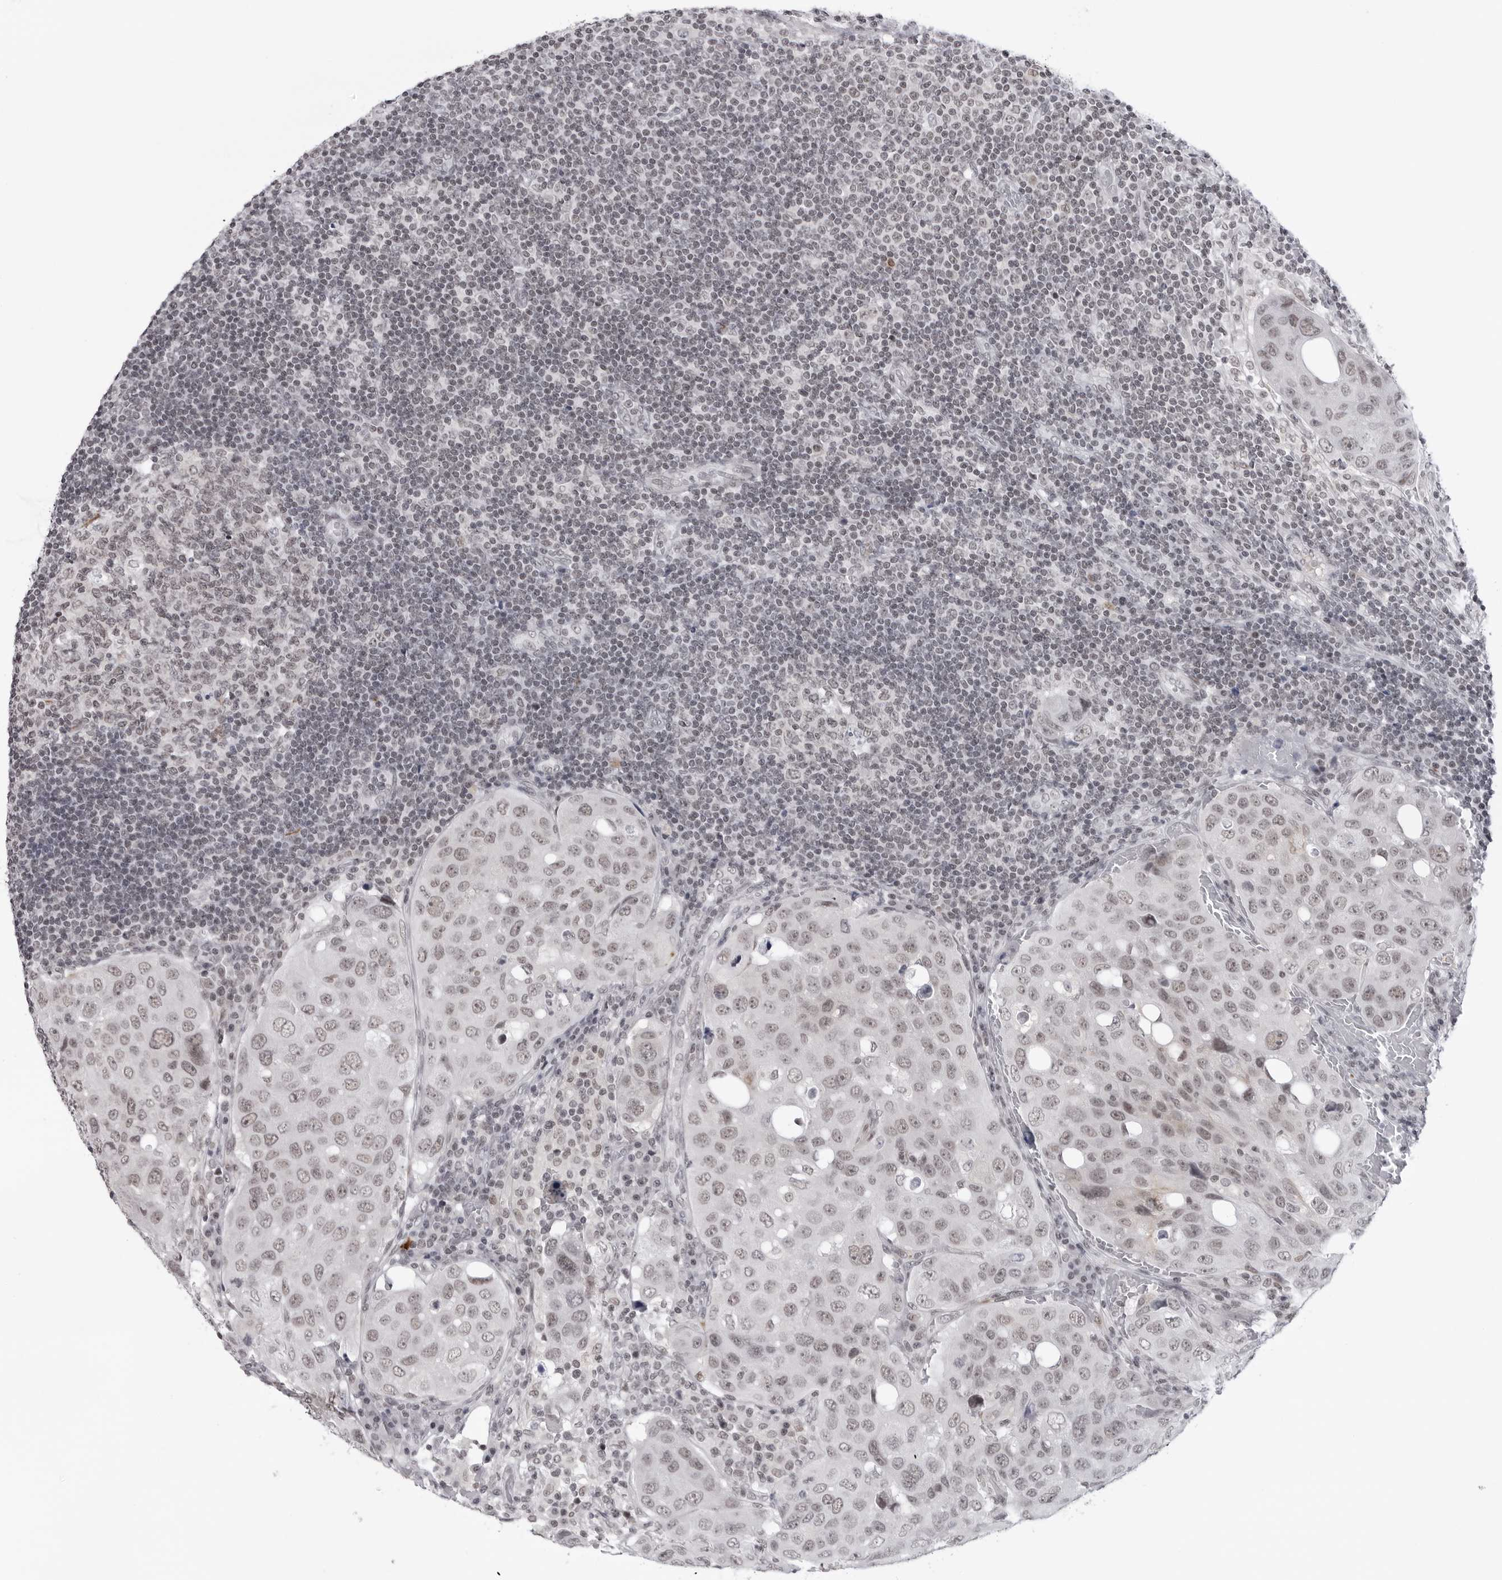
{"staining": {"intensity": "weak", "quantity": "25%-75%", "location": "nuclear"}, "tissue": "urothelial cancer", "cell_type": "Tumor cells", "image_type": "cancer", "snomed": [{"axis": "morphology", "description": "Urothelial carcinoma, High grade"}, {"axis": "topography", "description": "Lymph node"}, {"axis": "topography", "description": "Urinary bladder"}], "caption": "An IHC micrograph of neoplastic tissue is shown. Protein staining in brown shows weak nuclear positivity in high-grade urothelial carcinoma within tumor cells. The protein is shown in brown color, while the nuclei are stained blue.", "gene": "TRIM66", "patient": {"sex": "male", "age": 51}}